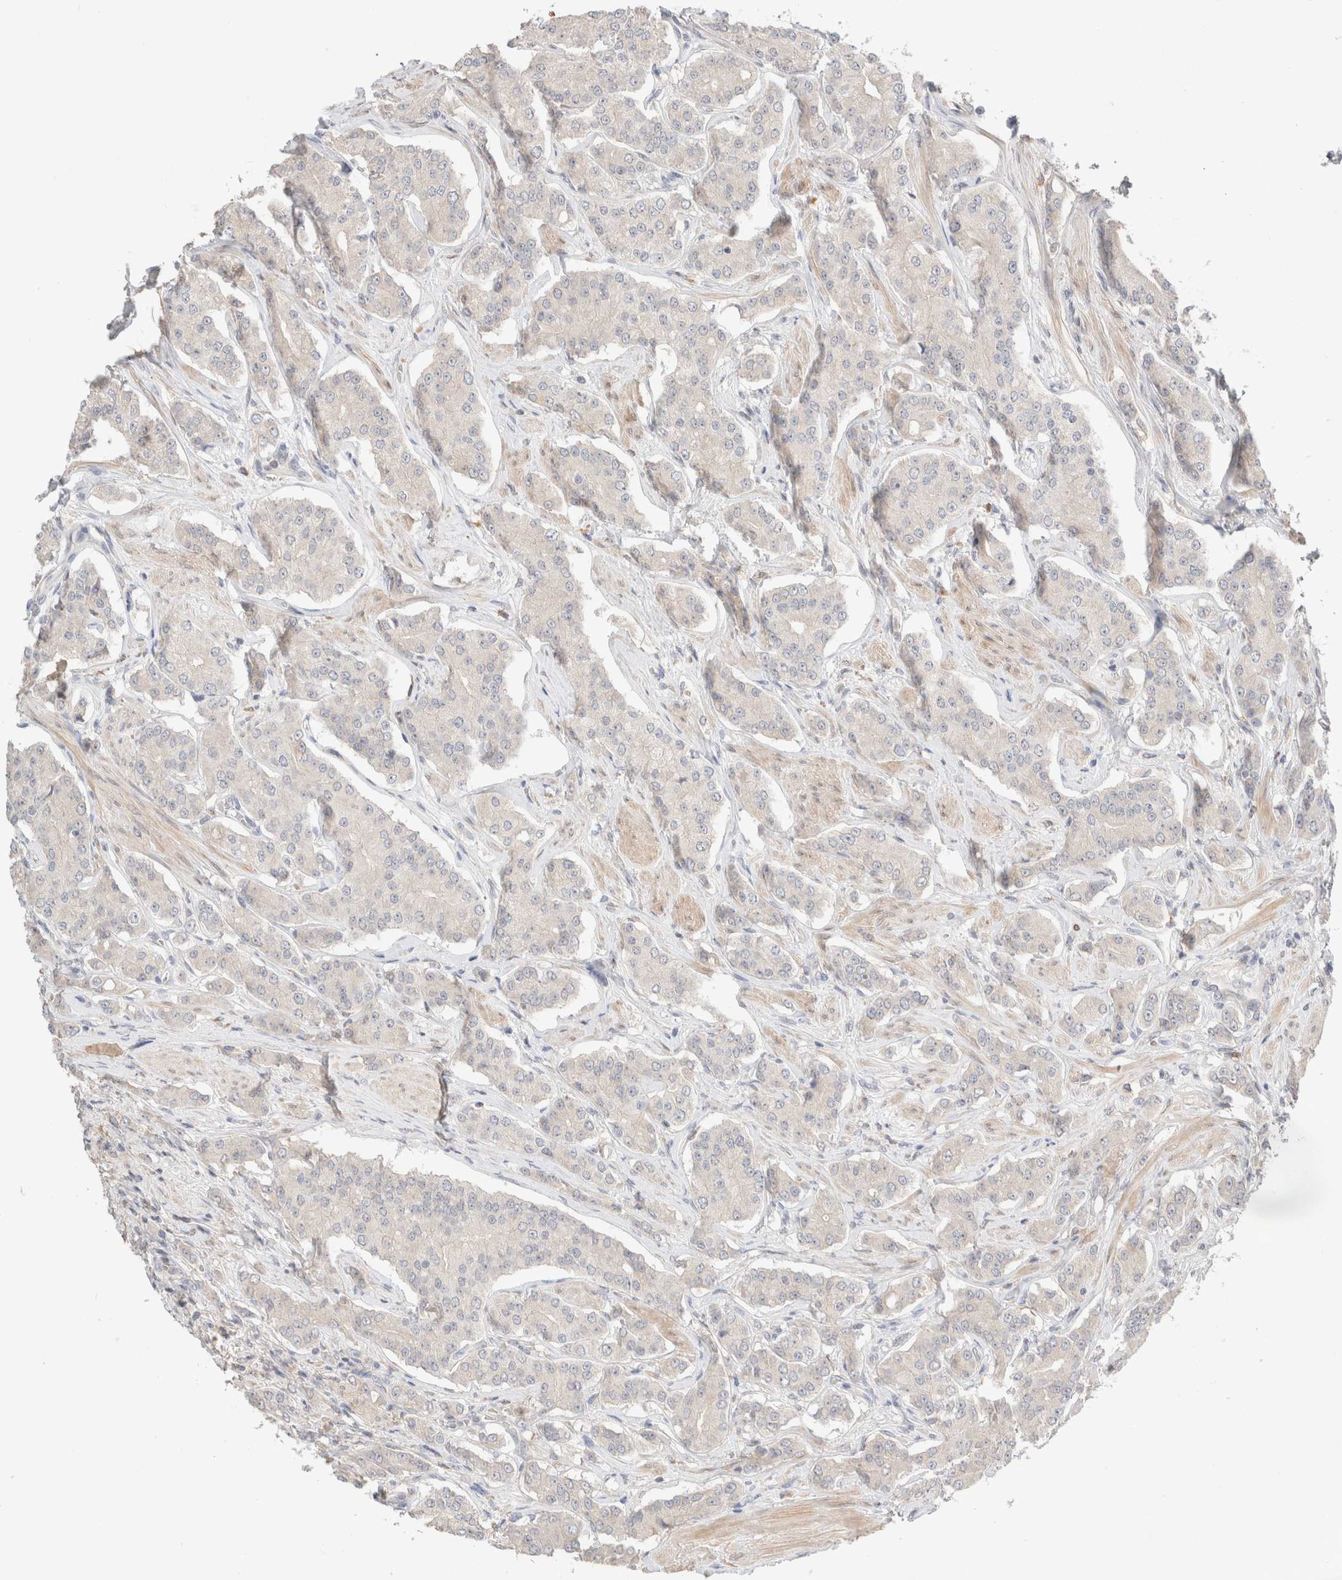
{"staining": {"intensity": "negative", "quantity": "none", "location": "none"}, "tissue": "prostate cancer", "cell_type": "Tumor cells", "image_type": "cancer", "snomed": [{"axis": "morphology", "description": "Adenocarcinoma, High grade"}, {"axis": "topography", "description": "Prostate"}], "caption": "Protein analysis of prostate cancer exhibits no significant expression in tumor cells.", "gene": "TRIM41", "patient": {"sex": "male", "age": 71}}